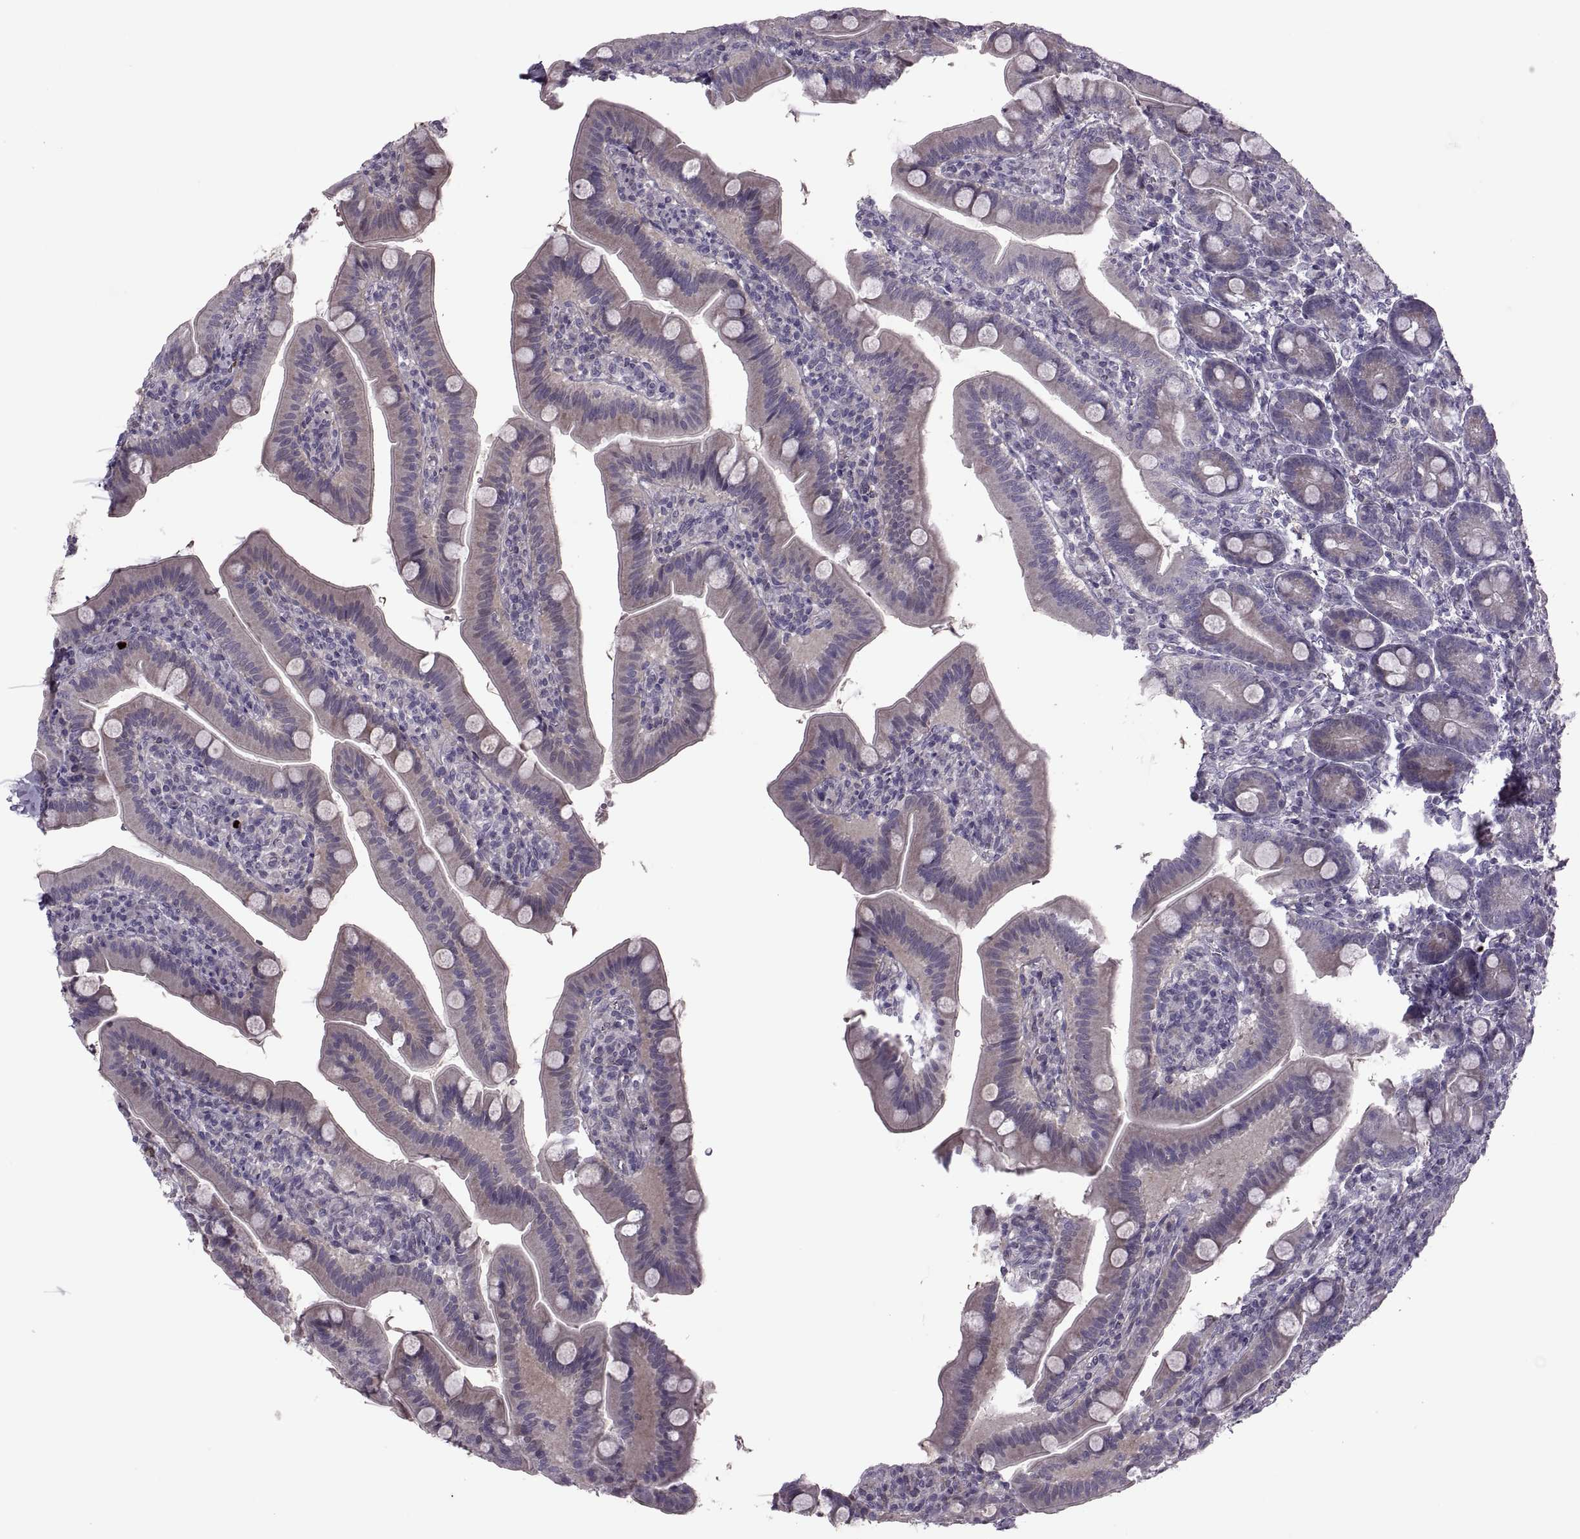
{"staining": {"intensity": "negative", "quantity": "none", "location": "none"}, "tissue": "small intestine", "cell_type": "Glandular cells", "image_type": "normal", "snomed": [{"axis": "morphology", "description": "Normal tissue, NOS"}, {"axis": "topography", "description": "Small intestine"}], "caption": "Glandular cells show no significant positivity in normal small intestine. The staining was performed using DAB to visualize the protein expression in brown, while the nuclei were stained in blue with hematoxylin (Magnification: 20x).", "gene": "ODF3", "patient": {"sex": "male", "age": 66}}